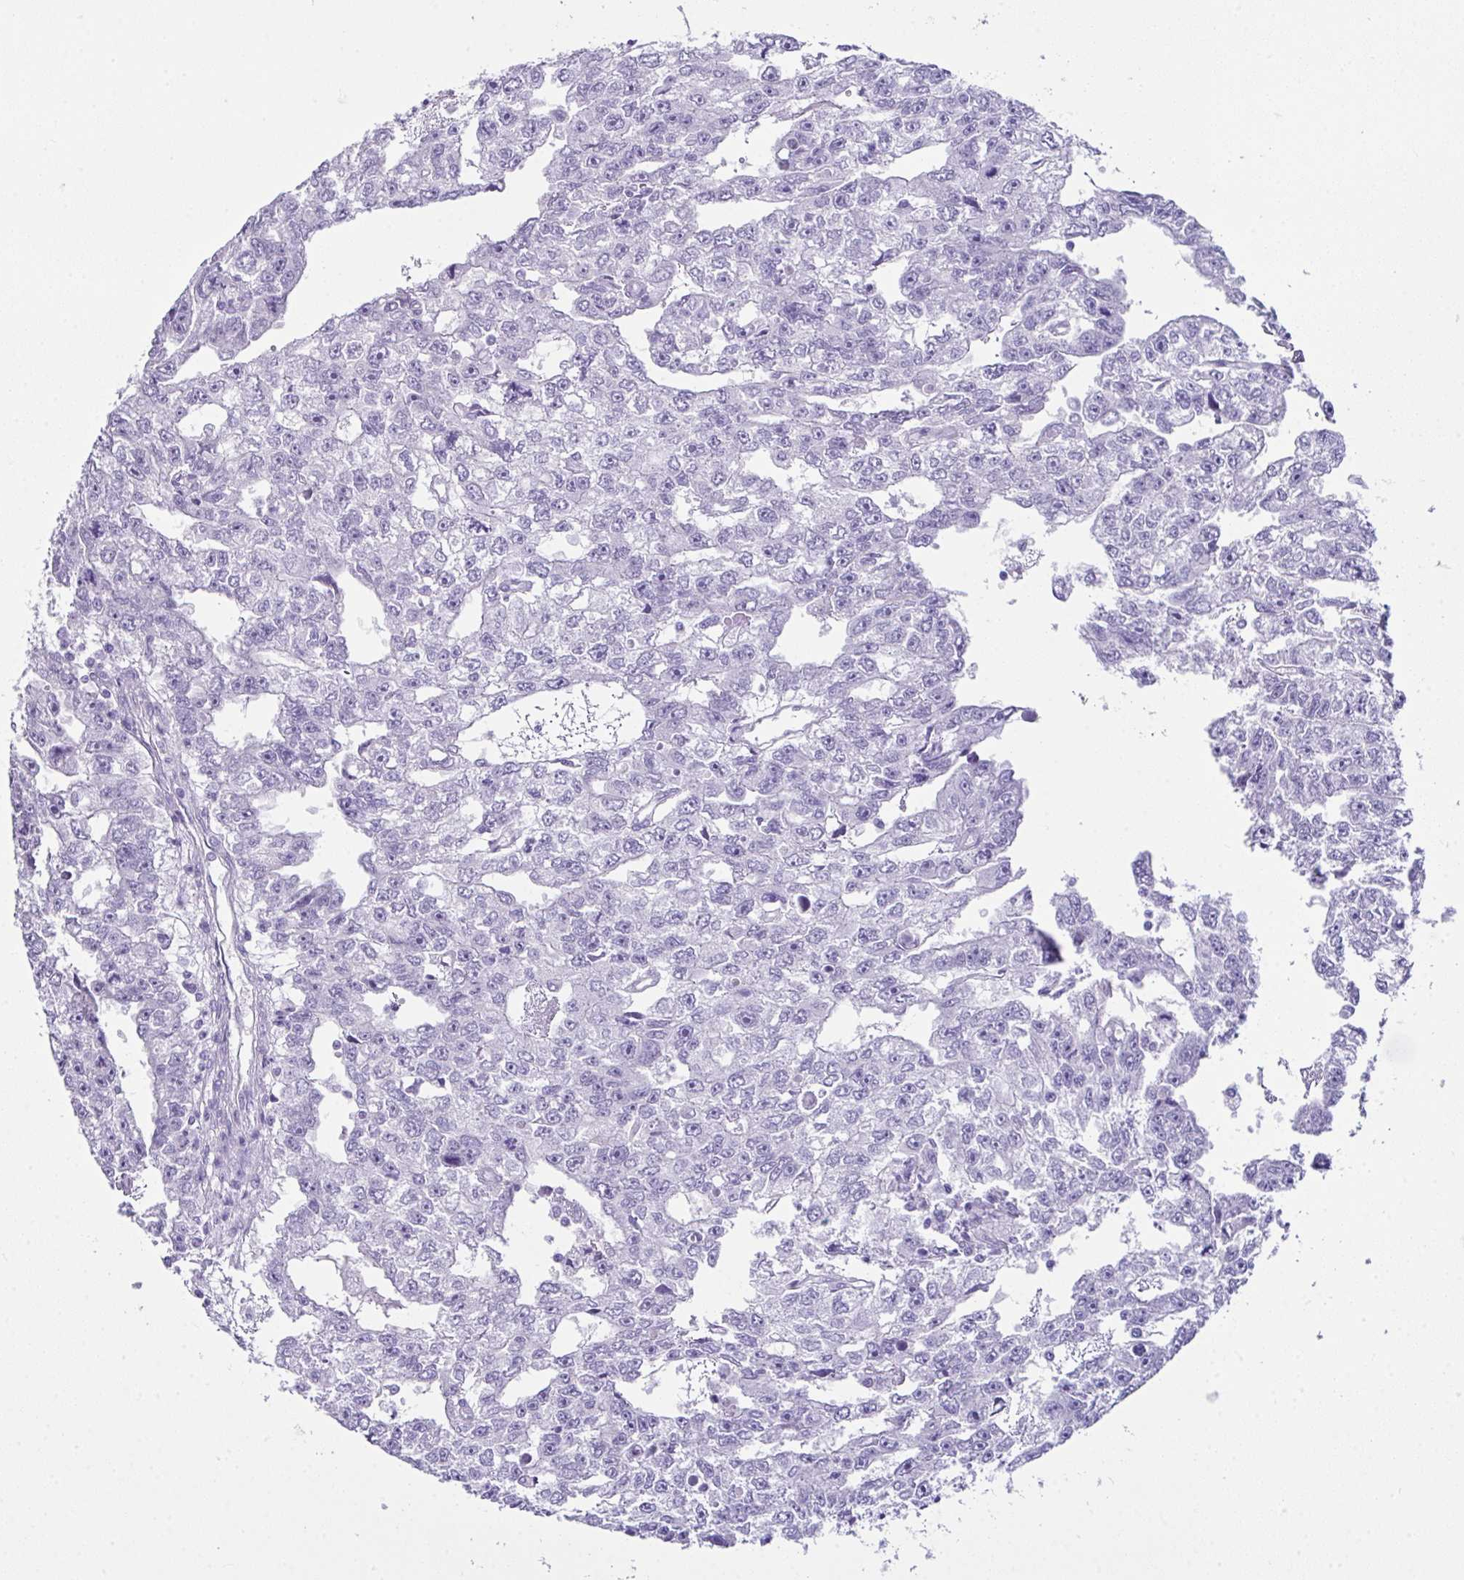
{"staining": {"intensity": "negative", "quantity": "none", "location": "none"}, "tissue": "testis cancer", "cell_type": "Tumor cells", "image_type": "cancer", "snomed": [{"axis": "morphology", "description": "Carcinoma, Embryonal, NOS"}, {"axis": "topography", "description": "Testis"}], "caption": "IHC image of neoplastic tissue: testis embryonal carcinoma stained with DAB shows no significant protein staining in tumor cells.", "gene": "LGALS4", "patient": {"sex": "male", "age": 20}}